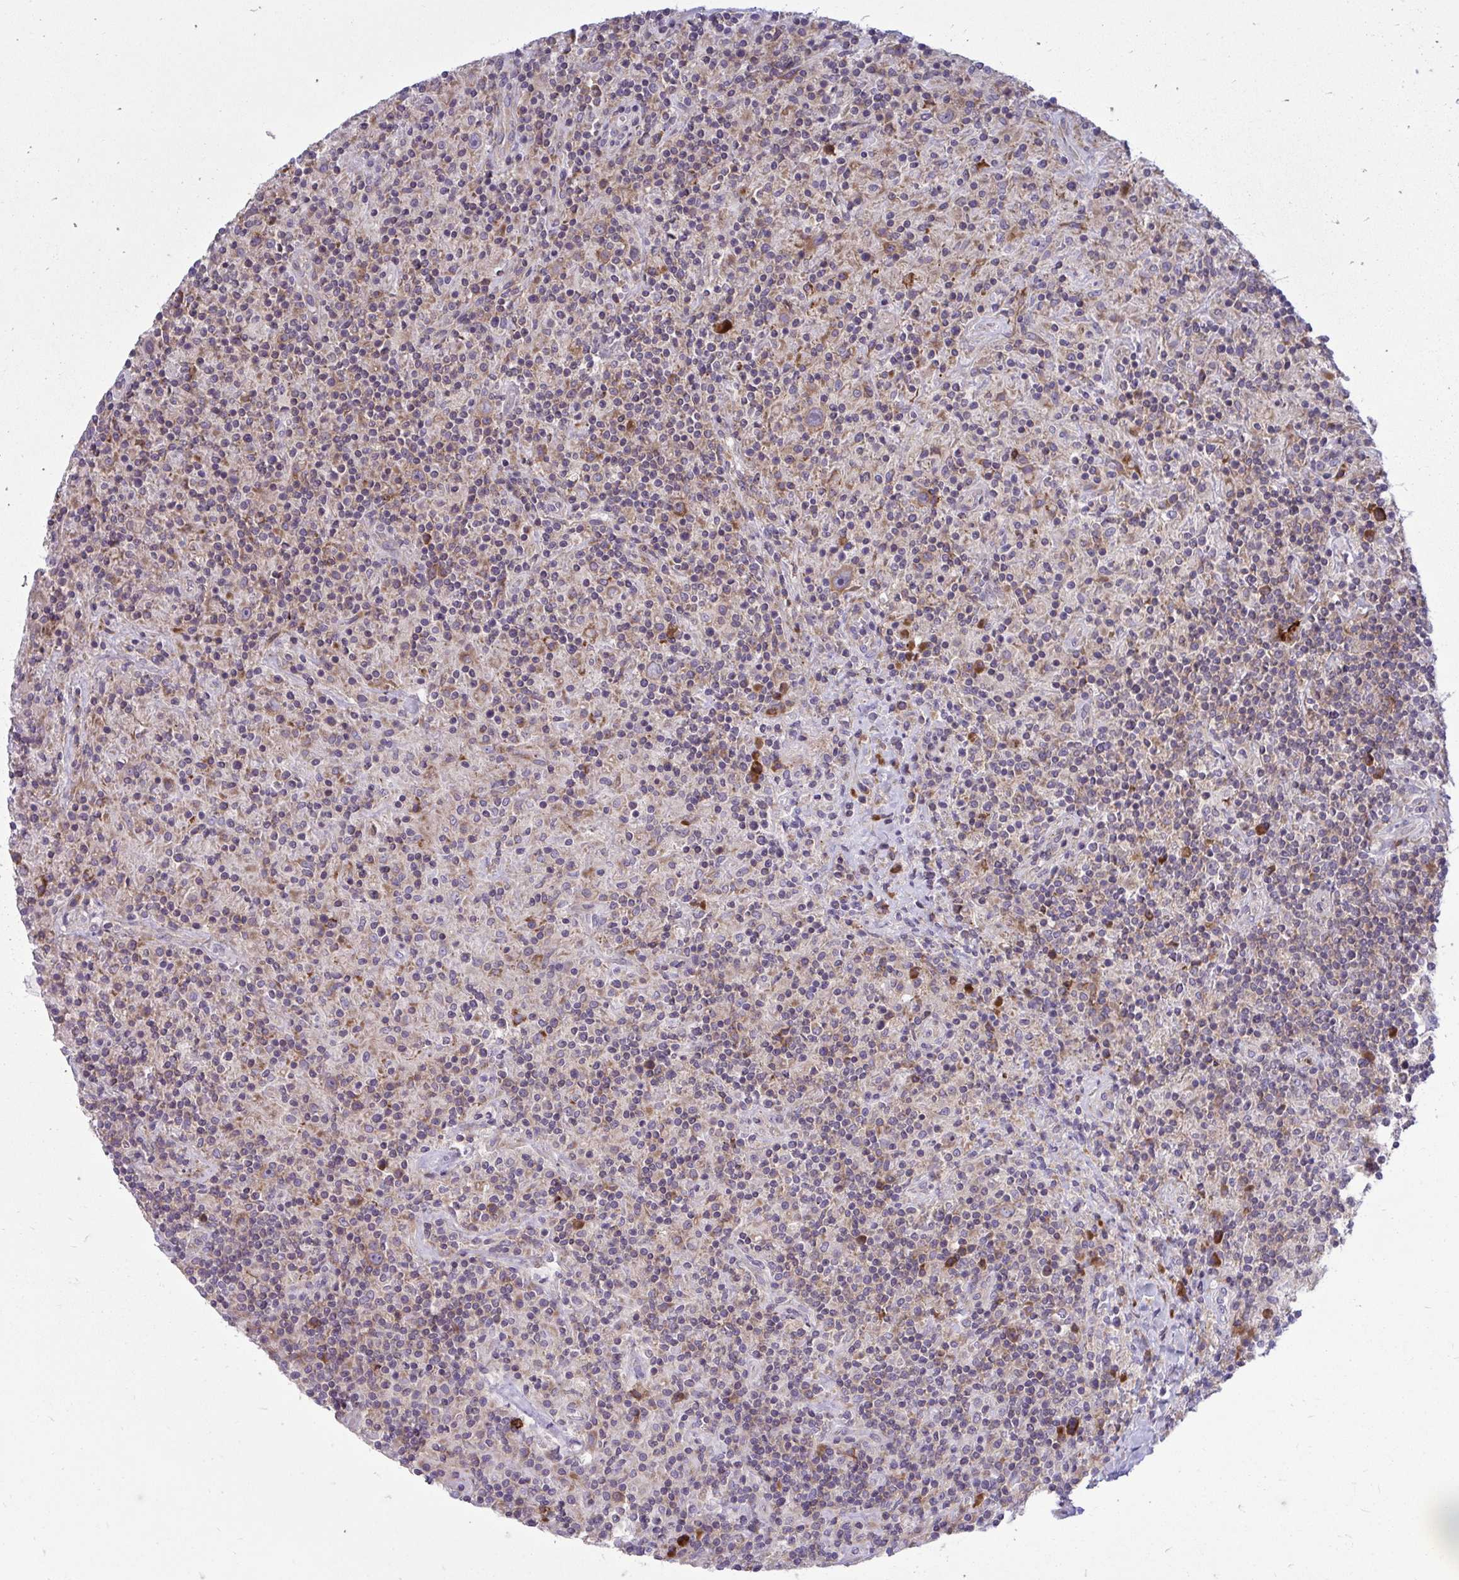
{"staining": {"intensity": "weak", "quantity": ">75%", "location": "cytoplasmic/membranous"}, "tissue": "lymphoma", "cell_type": "Tumor cells", "image_type": "cancer", "snomed": [{"axis": "morphology", "description": "Hodgkin's disease, NOS"}, {"axis": "topography", "description": "Lymph node"}], "caption": "Protein analysis of Hodgkin's disease tissue shows weak cytoplasmic/membranous staining in approximately >75% of tumor cells.", "gene": "GFPT2", "patient": {"sex": "male", "age": 70}}